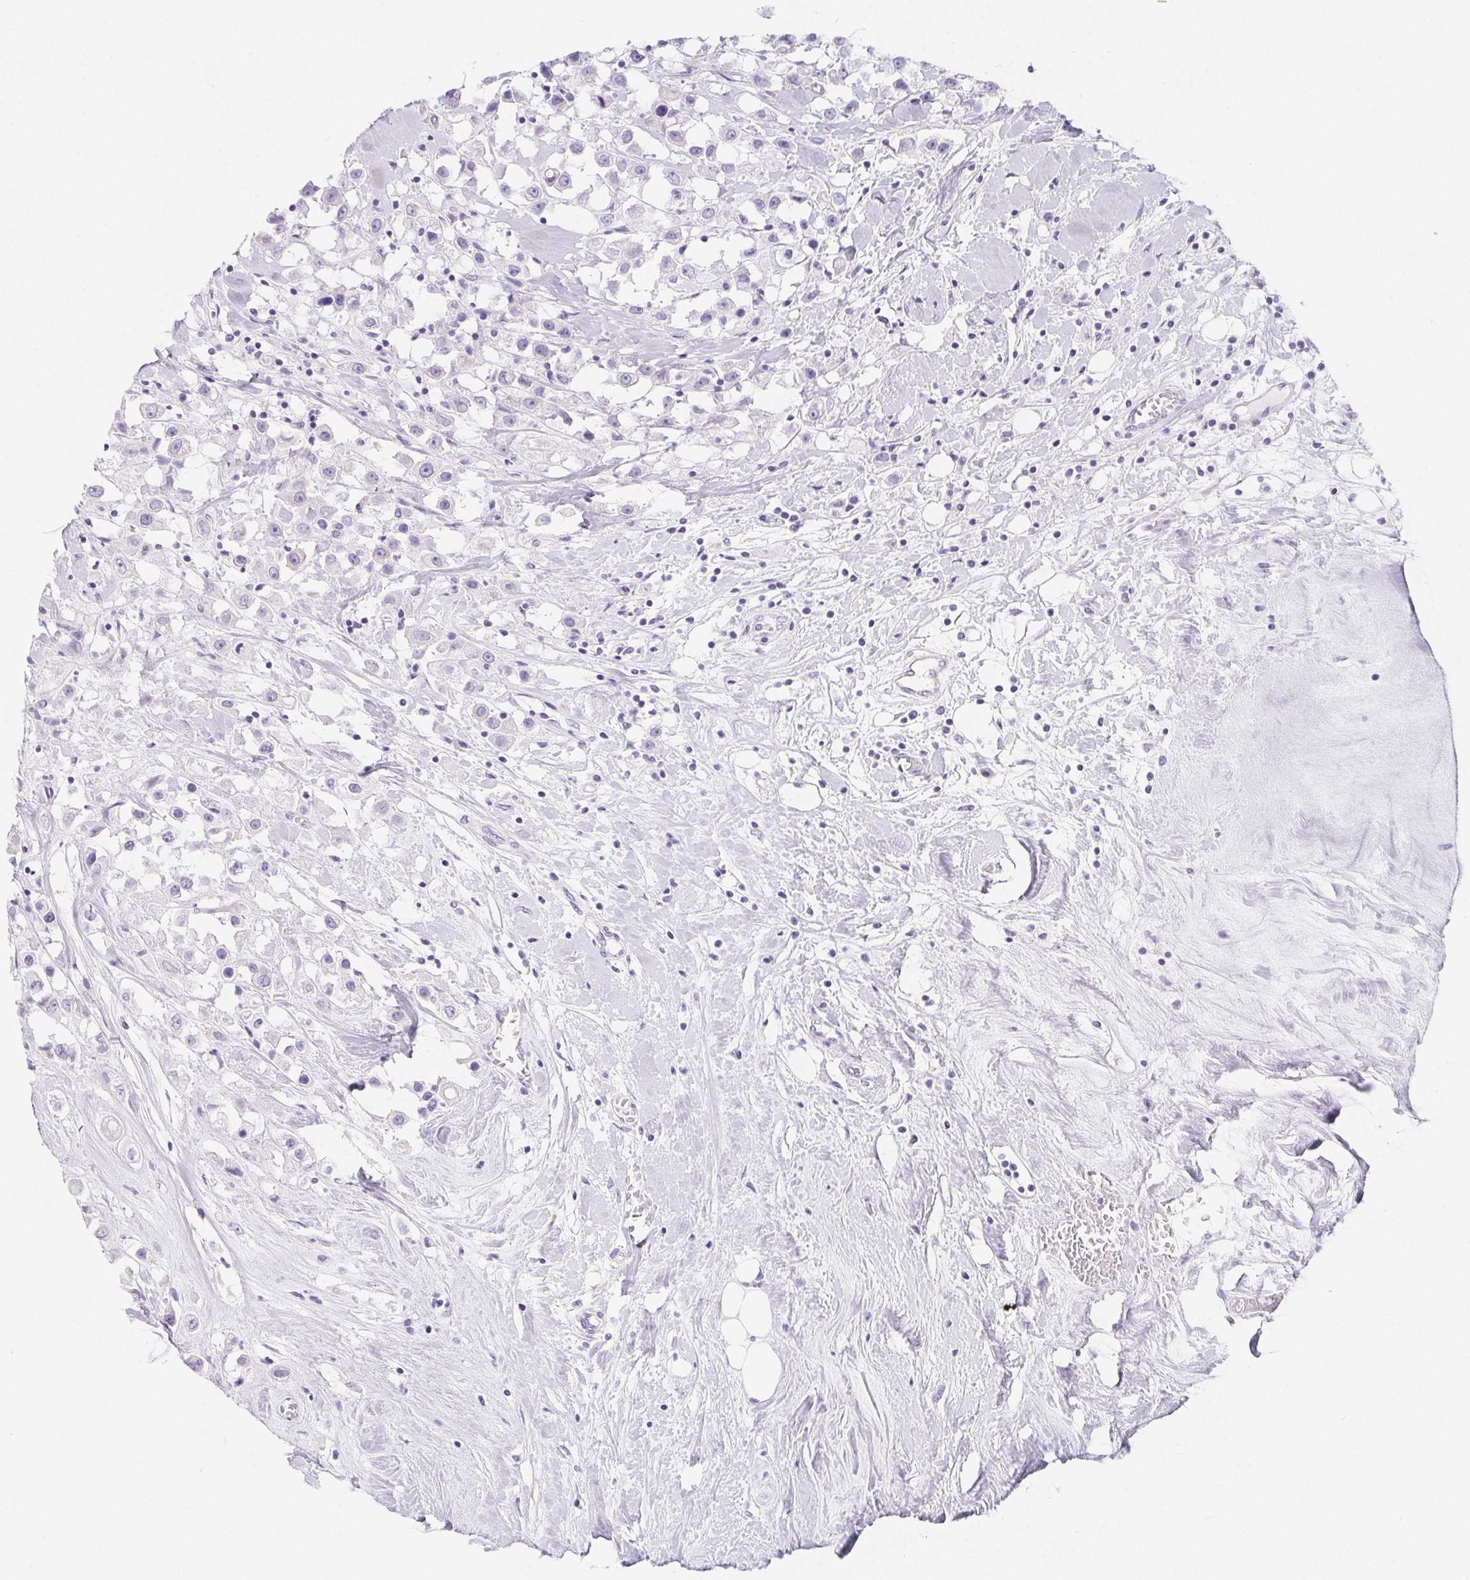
{"staining": {"intensity": "negative", "quantity": "none", "location": "none"}, "tissue": "breast cancer", "cell_type": "Tumor cells", "image_type": "cancer", "snomed": [{"axis": "morphology", "description": "Duct carcinoma"}, {"axis": "topography", "description": "Breast"}], "caption": "IHC of breast cancer (infiltrating ductal carcinoma) shows no staining in tumor cells.", "gene": "ZBBX", "patient": {"sex": "female", "age": 61}}